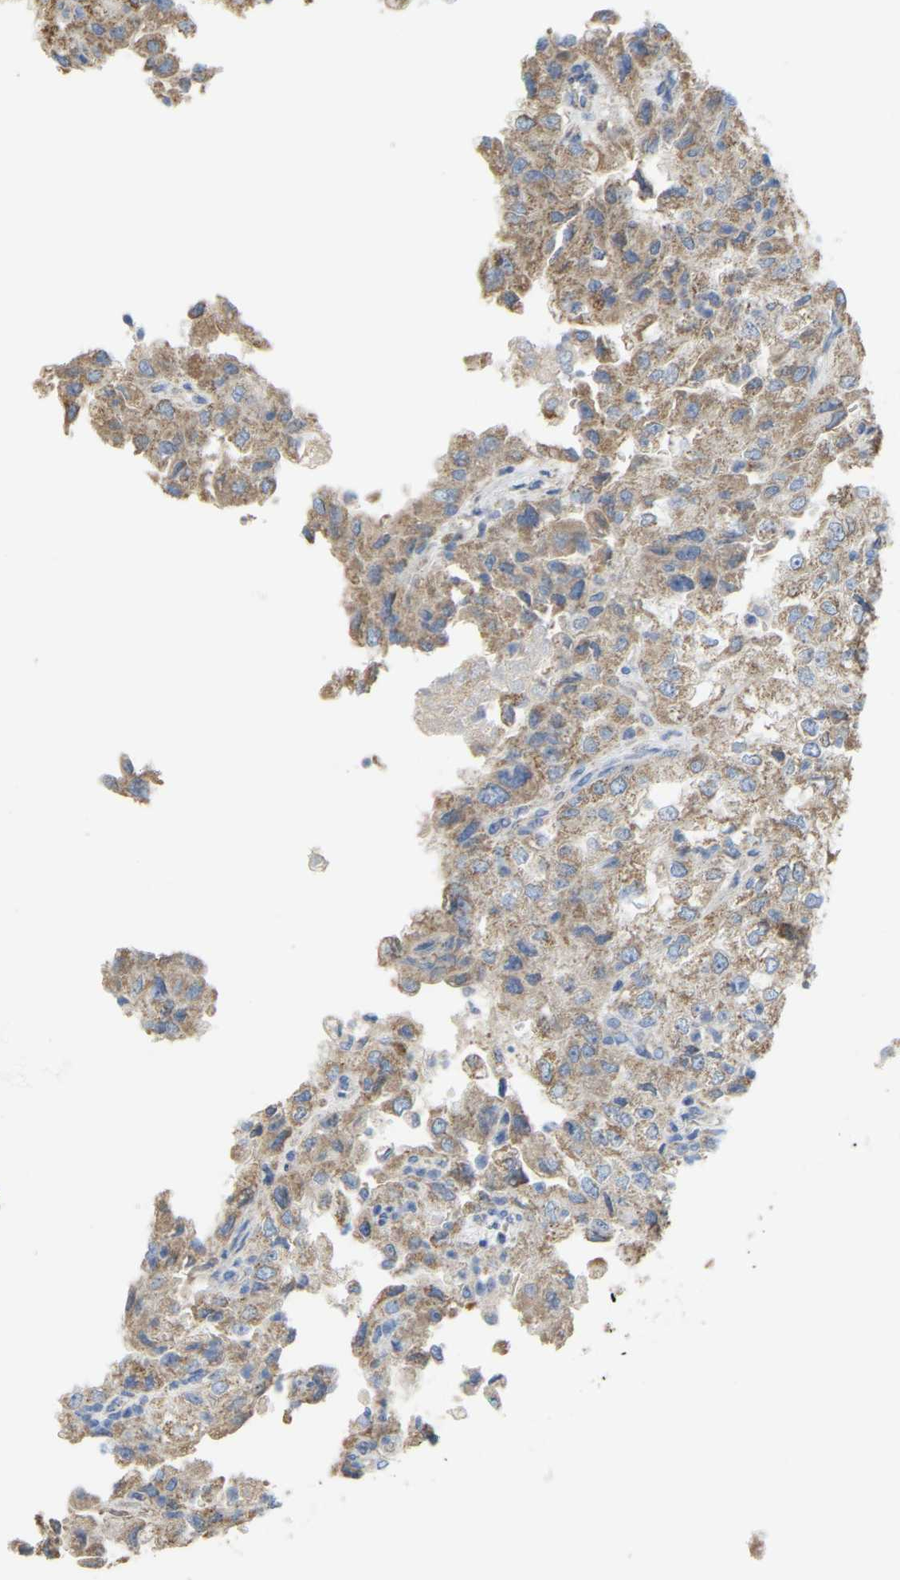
{"staining": {"intensity": "weak", "quantity": ">75%", "location": "cytoplasmic/membranous"}, "tissue": "renal cancer", "cell_type": "Tumor cells", "image_type": "cancer", "snomed": [{"axis": "morphology", "description": "Adenocarcinoma, NOS"}, {"axis": "topography", "description": "Kidney"}], "caption": "A micrograph of renal adenocarcinoma stained for a protein displays weak cytoplasmic/membranous brown staining in tumor cells. Nuclei are stained in blue.", "gene": "SERPINB5", "patient": {"sex": "female", "age": 54}}